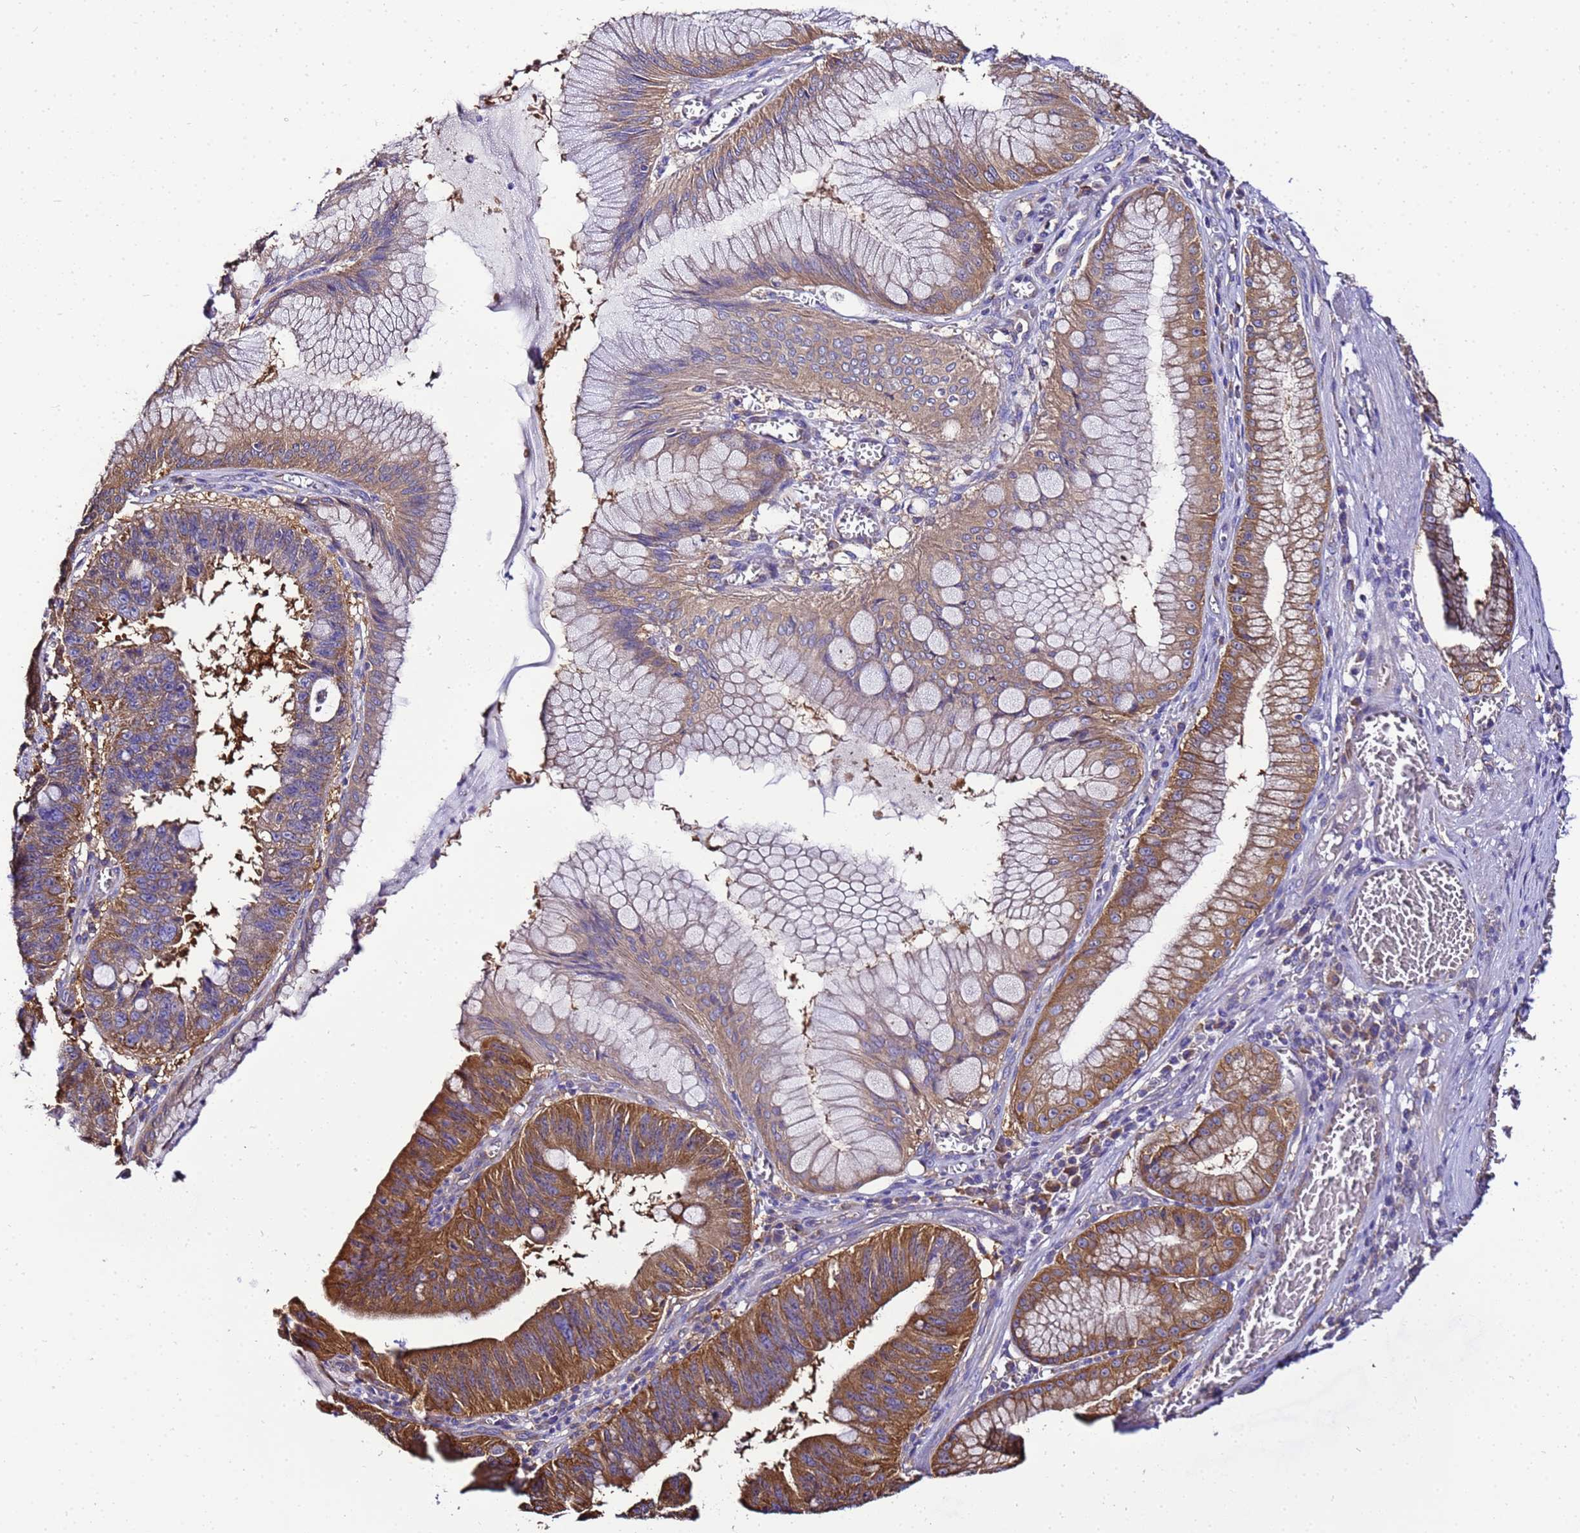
{"staining": {"intensity": "moderate", "quantity": ">75%", "location": "cytoplasmic/membranous"}, "tissue": "stomach cancer", "cell_type": "Tumor cells", "image_type": "cancer", "snomed": [{"axis": "morphology", "description": "Adenocarcinoma, NOS"}, {"axis": "topography", "description": "Stomach"}], "caption": "Immunohistochemistry of human stomach cancer exhibits medium levels of moderate cytoplasmic/membranous staining in about >75% of tumor cells.", "gene": "NARS1", "patient": {"sex": "male", "age": 59}}